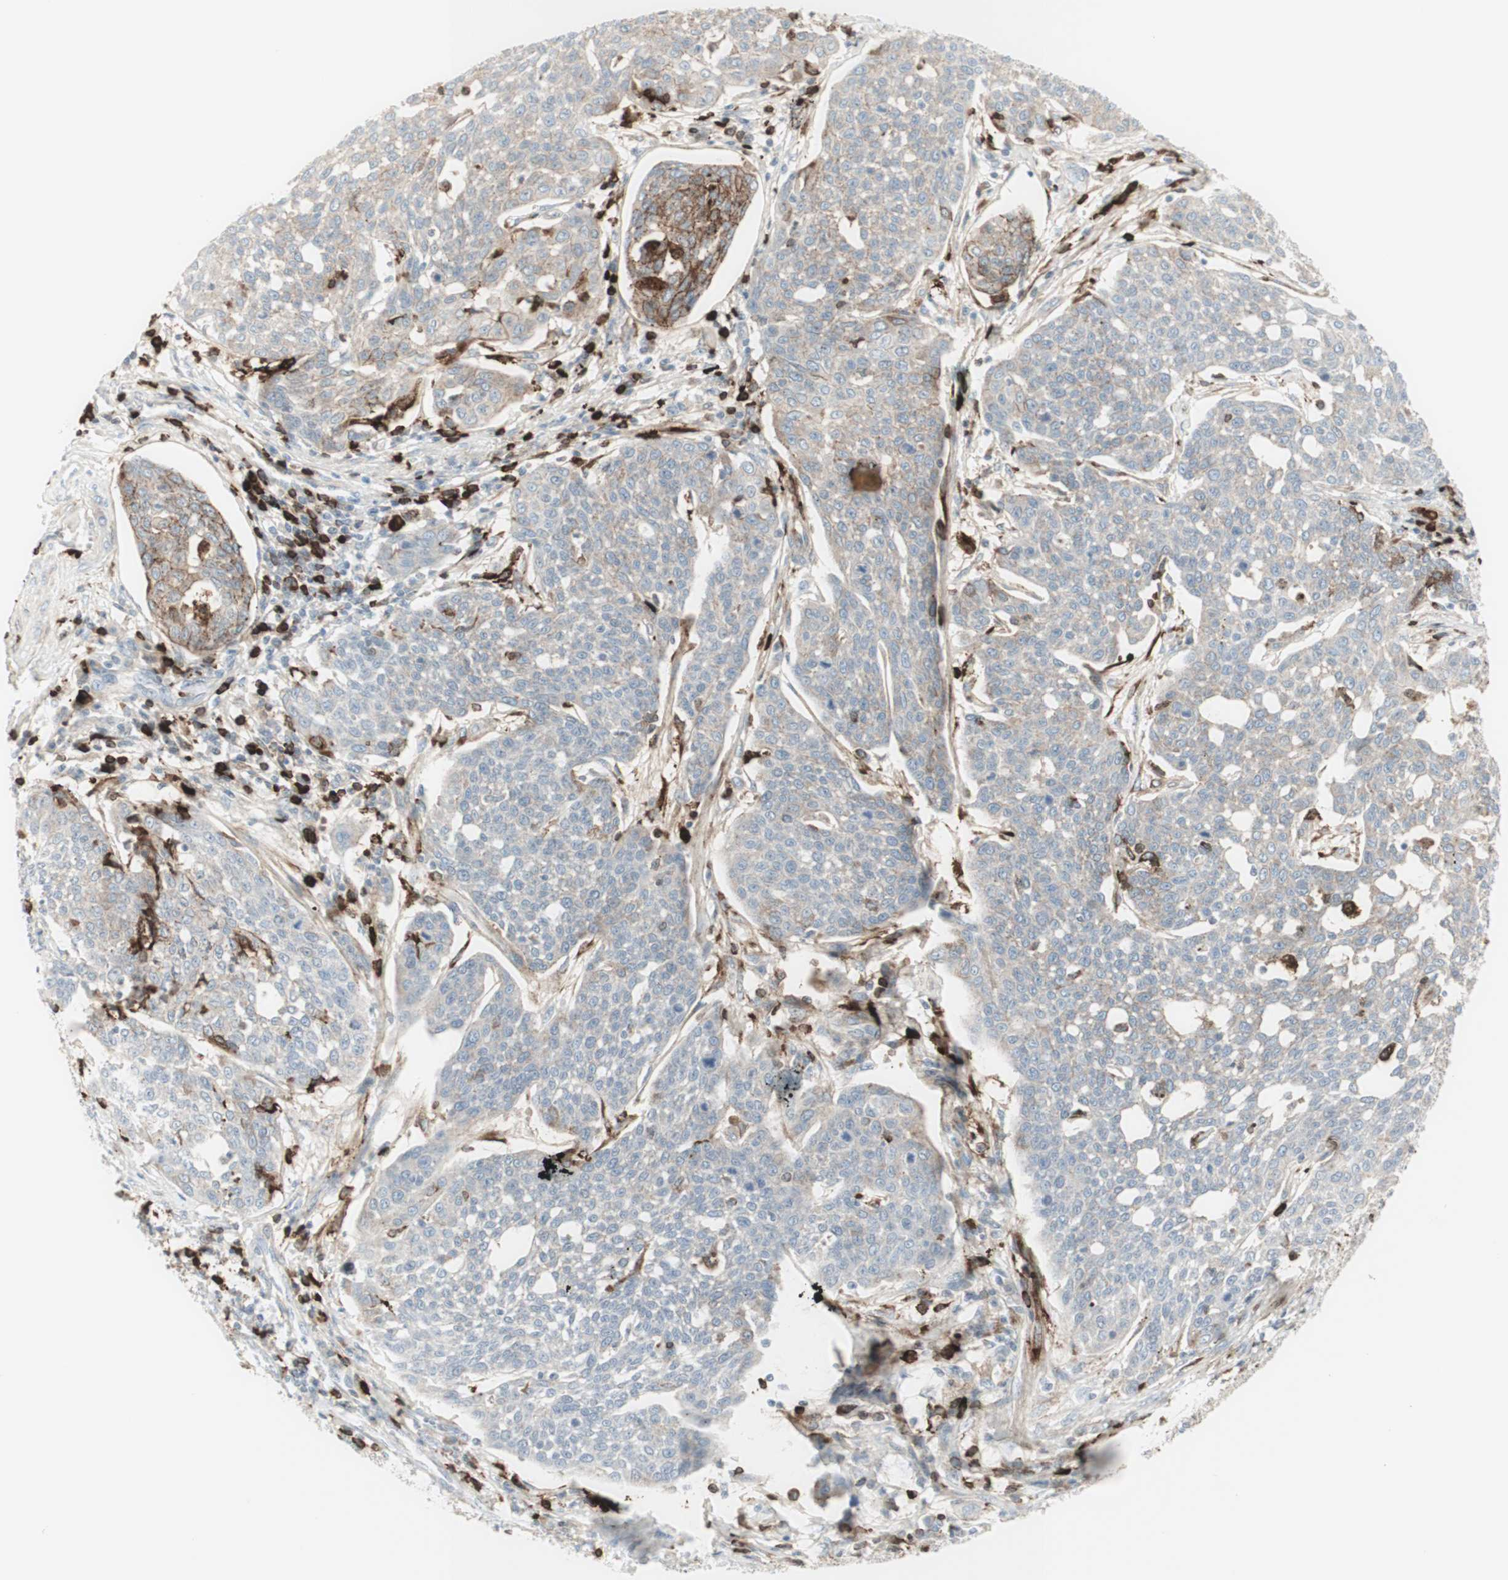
{"staining": {"intensity": "moderate", "quantity": "<25%", "location": "cytoplasmic/membranous"}, "tissue": "cervical cancer", "cell_type": "Tumor cells", "image_type": "cancer", "snomed": [{"axis": "morphology", "description": "Squamous cell carcinoma, NOS"}, {"axis": "topography", "description": "Cervix"}], "caption": "IHC staining of cervical cancer, which demonstrates low levels of moderate cytoplasmic/membranous positivity in about <25% of tumor cells indicating moderate cytoplasmic/membranous protein staining. The staining was performed using DAB (brown) for protein detection and nuclei were counterstained in hematoxylin (blue).", "gene": "MDK", "patient": {"sex": "female", "age": 34}}